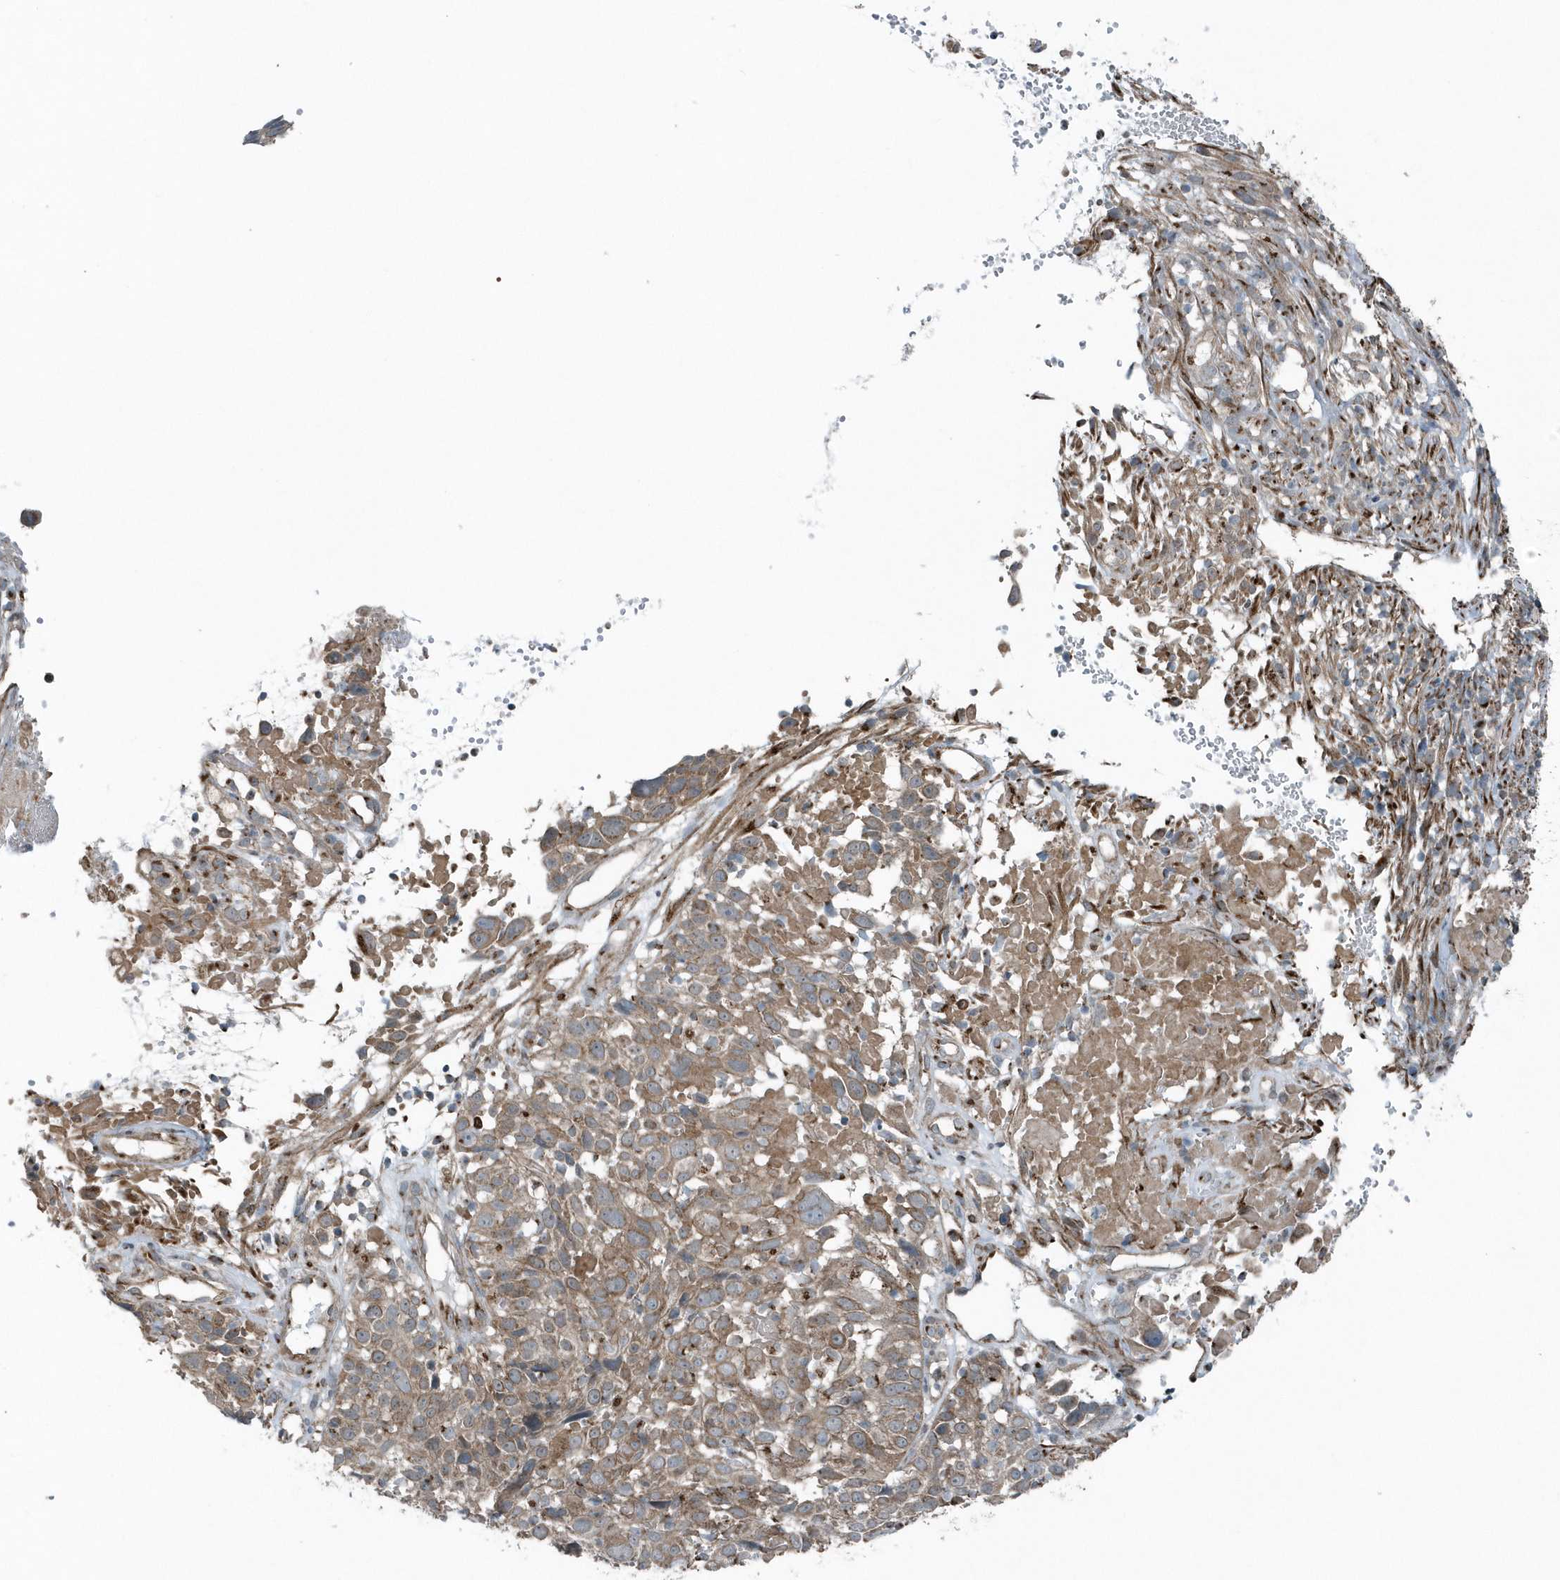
{"staining": {"intensity": "moderate", "quantity": ">75%", "location": "cytoplasmic/membranous"}, "tissue": "cervical cancer", "cell_type": "Tumor cells", "image_type": "cancer", "snomed": [{"axis": "morphology", "description": "Squamous cell carcinoma, NOS"}, {"axis": "topography", "description": "Cervix"}], "caption": "IHC histopathology image of neoplastic tissue: human cervical squamous cell carcinoma stained using immunohistochemistry (IHC) exhibits medium levels of moderate protein expression localized specifically in the cytoplasmic/membranous of tumor cells, appearing as a cytoplasmic/membranous brown color.", "gene": "GCC2", "patient": {"sex": "female", "age": 74}}